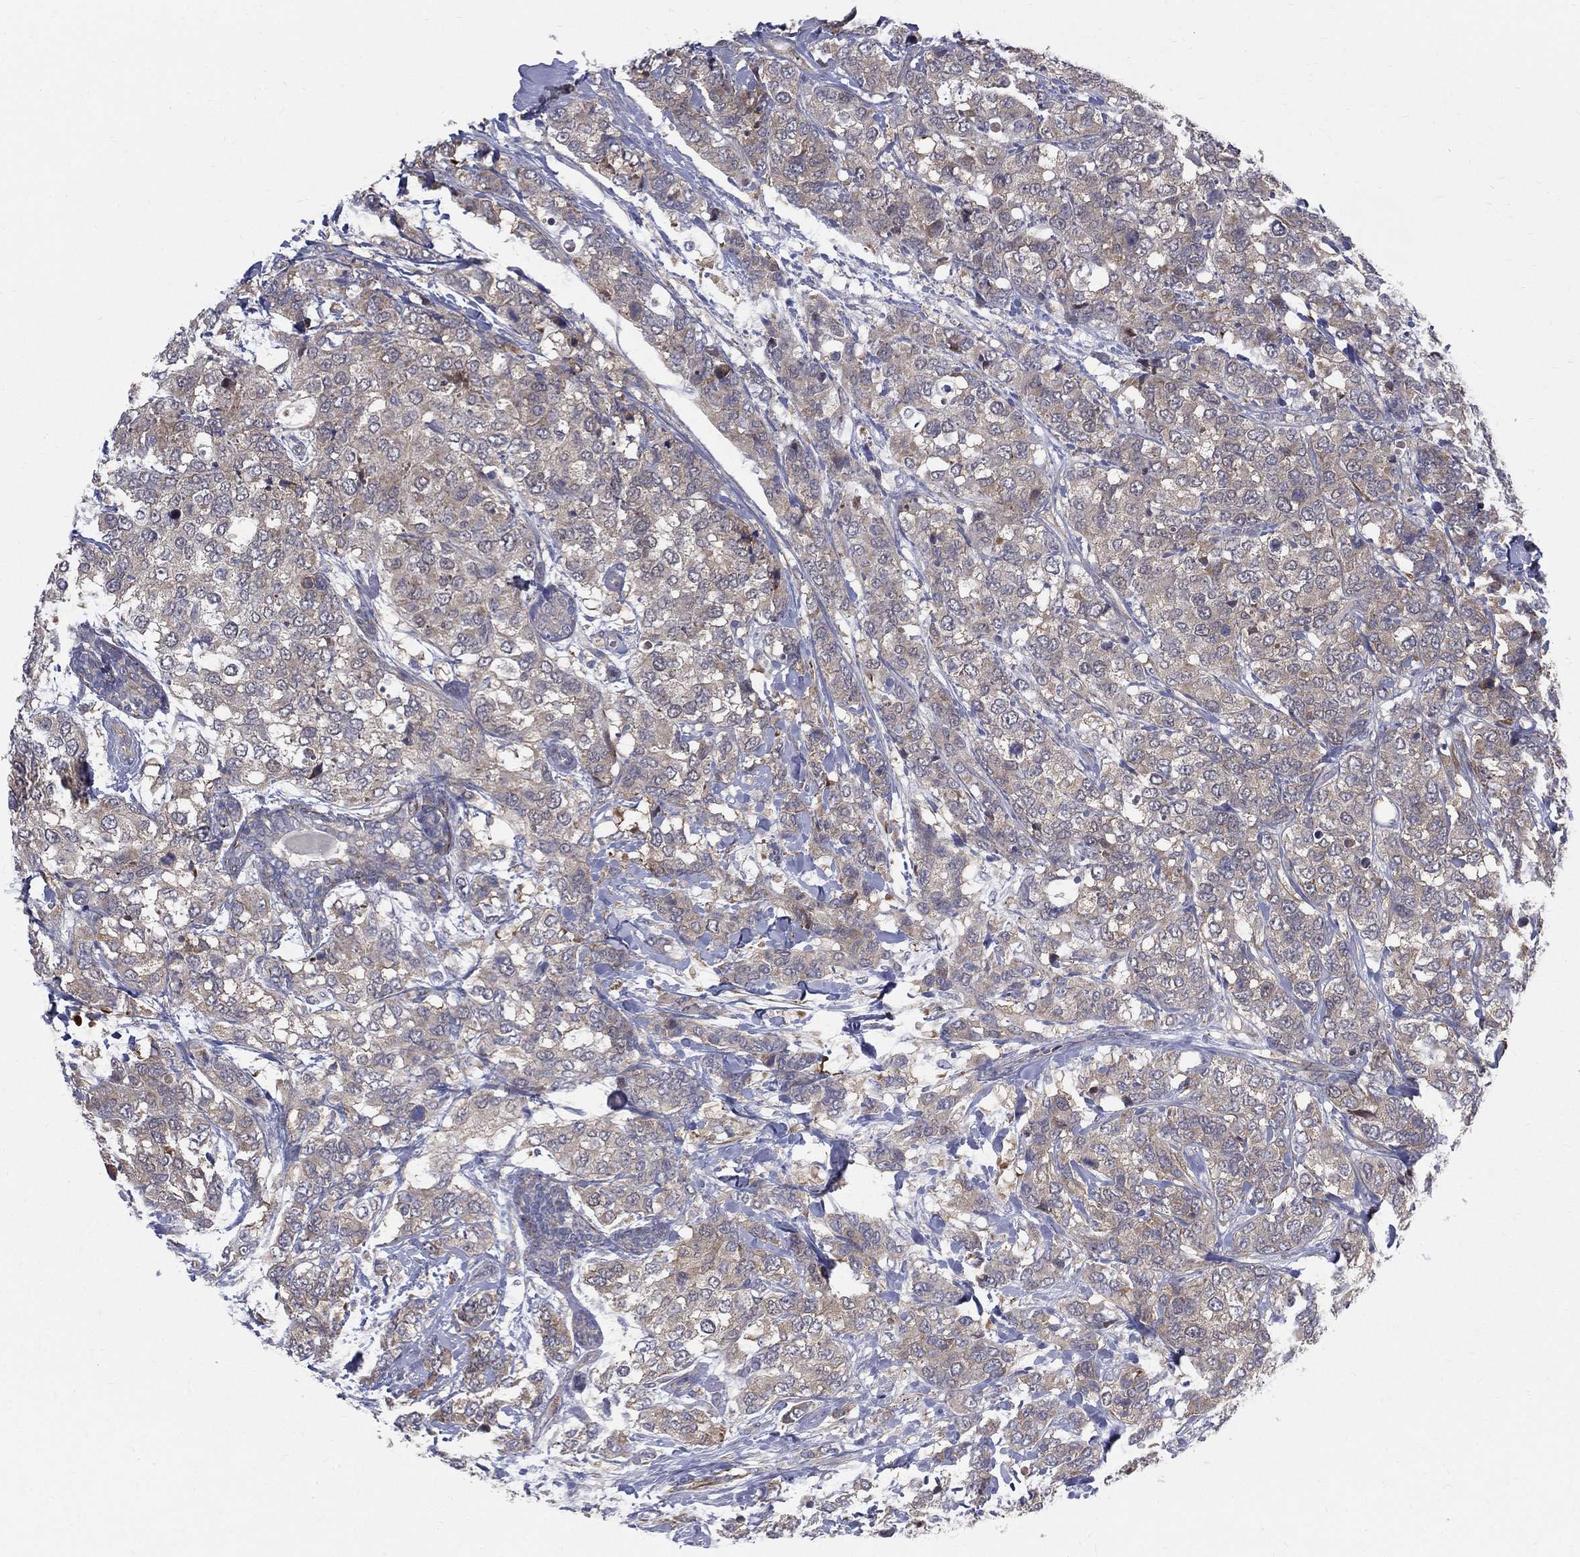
{"staining": {"intensity": "weak", "quantity": ">75%", "location": "cytoplasmic/membranous"}, "tissue": "breast cancer", "cell_type": "Tumor cells", "image_type": "cancer", "snomed": [{"axis": "morphology", "description": "Lobular carcinoma"}, {"axis": "topography", "description": "Breast"}], "caption": "Breast cancer (lobular carcinoma) stained with a brown dye displays weak cytoplasmic/membranous positive staining in approximately >75% of tumor cells.", "gene": "POMZP3", "patient": {"sex": "female", "age": 59}}